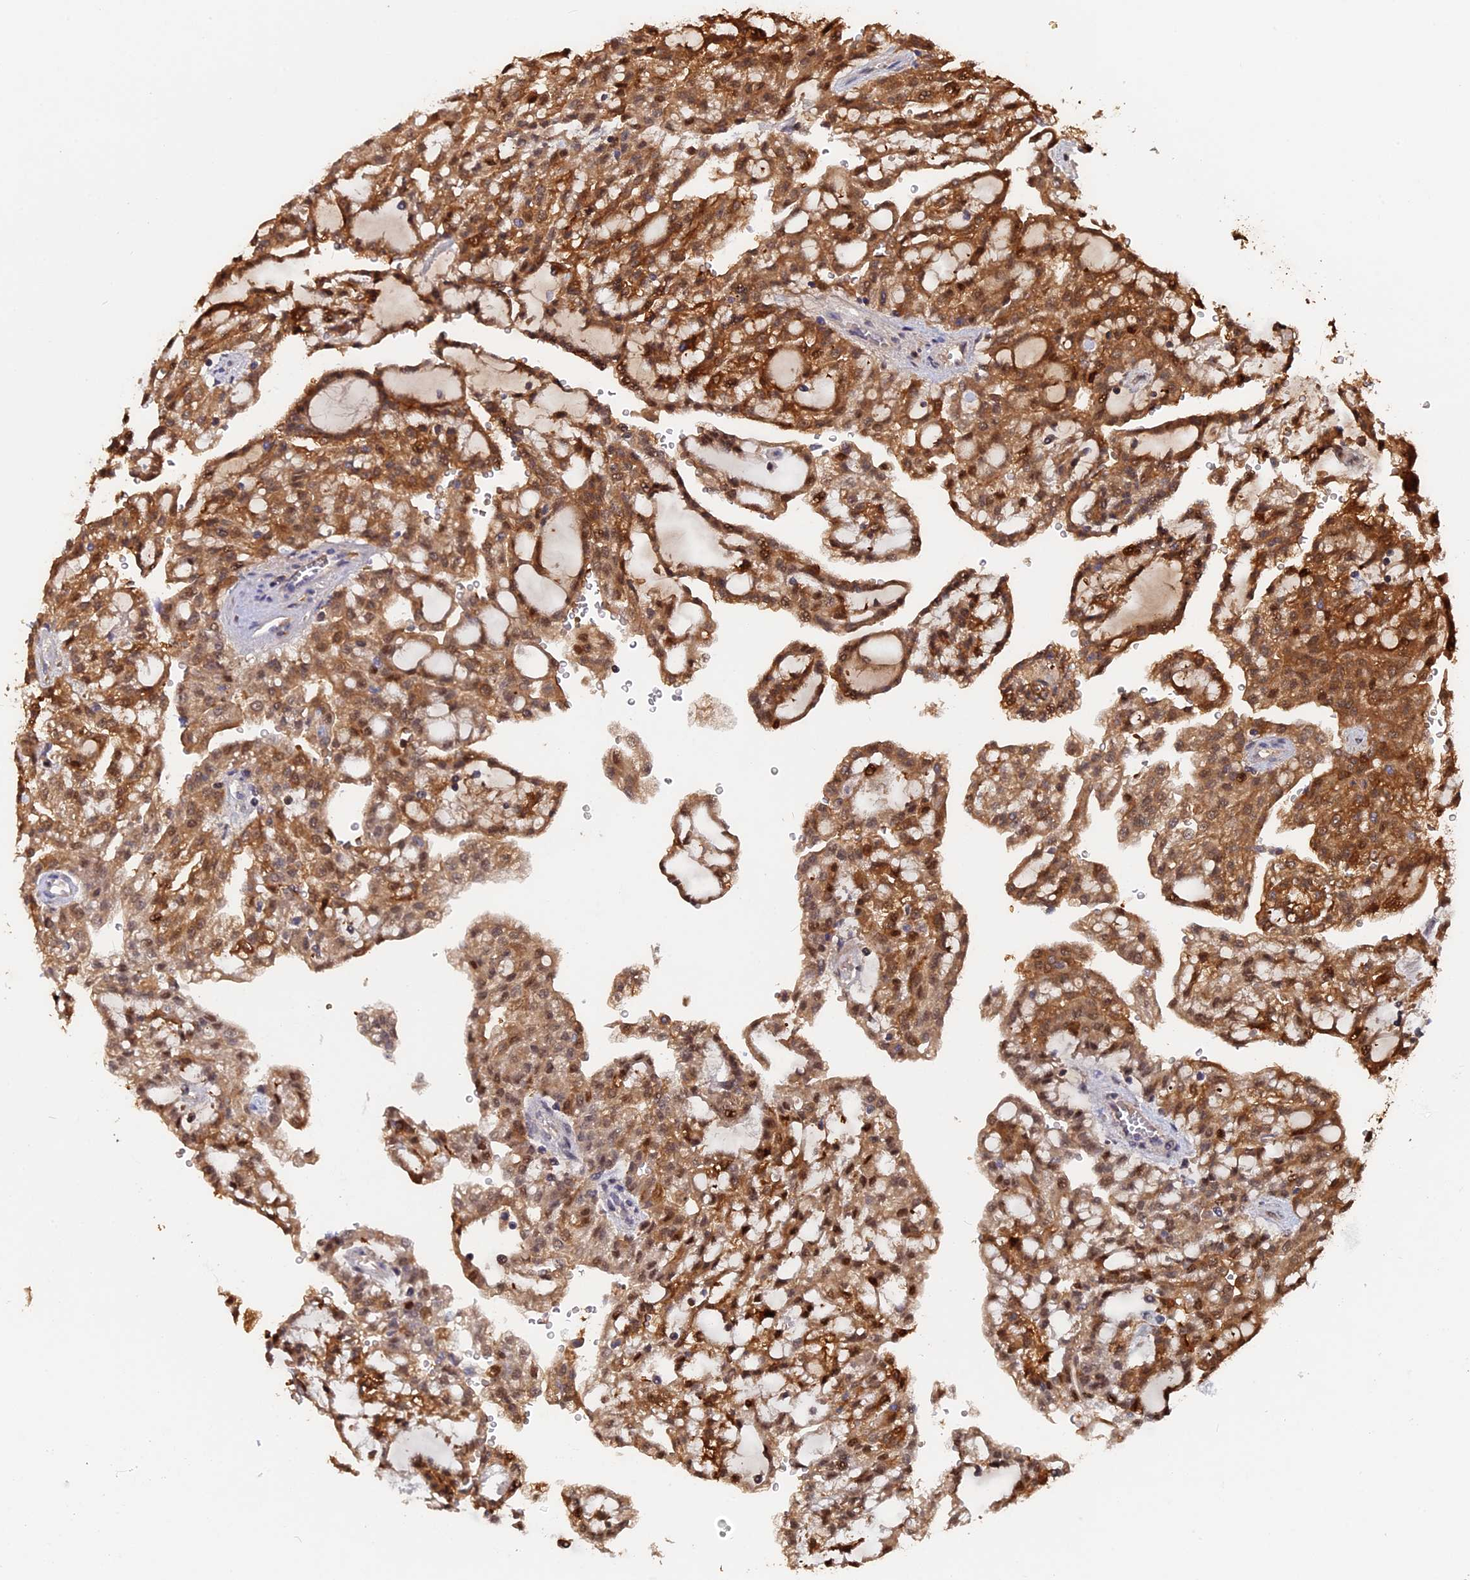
{"staining": {"intensity": "strong", "quantity": ">75%", "location": "cytoplasmic/membranous,nuclear"}, "tissue": "renal cancer", "cell_type": "Tumor cells", "image_type": "cancer", "snomed": [{"axis": "morphology", "description": "Adenocarcinoma, NOS"}, {"axis": "topography", "description": "Kidney"}], "caption": "Renal cancer (adenocarcinoma) was stained to show a protein in brown. There is high levels of strong cytoplasmic/membranous and nuclear staining in about >75% of tumor cells.", "gene": "BLVRA", "patient": {"sex": "male", "age": 63}}